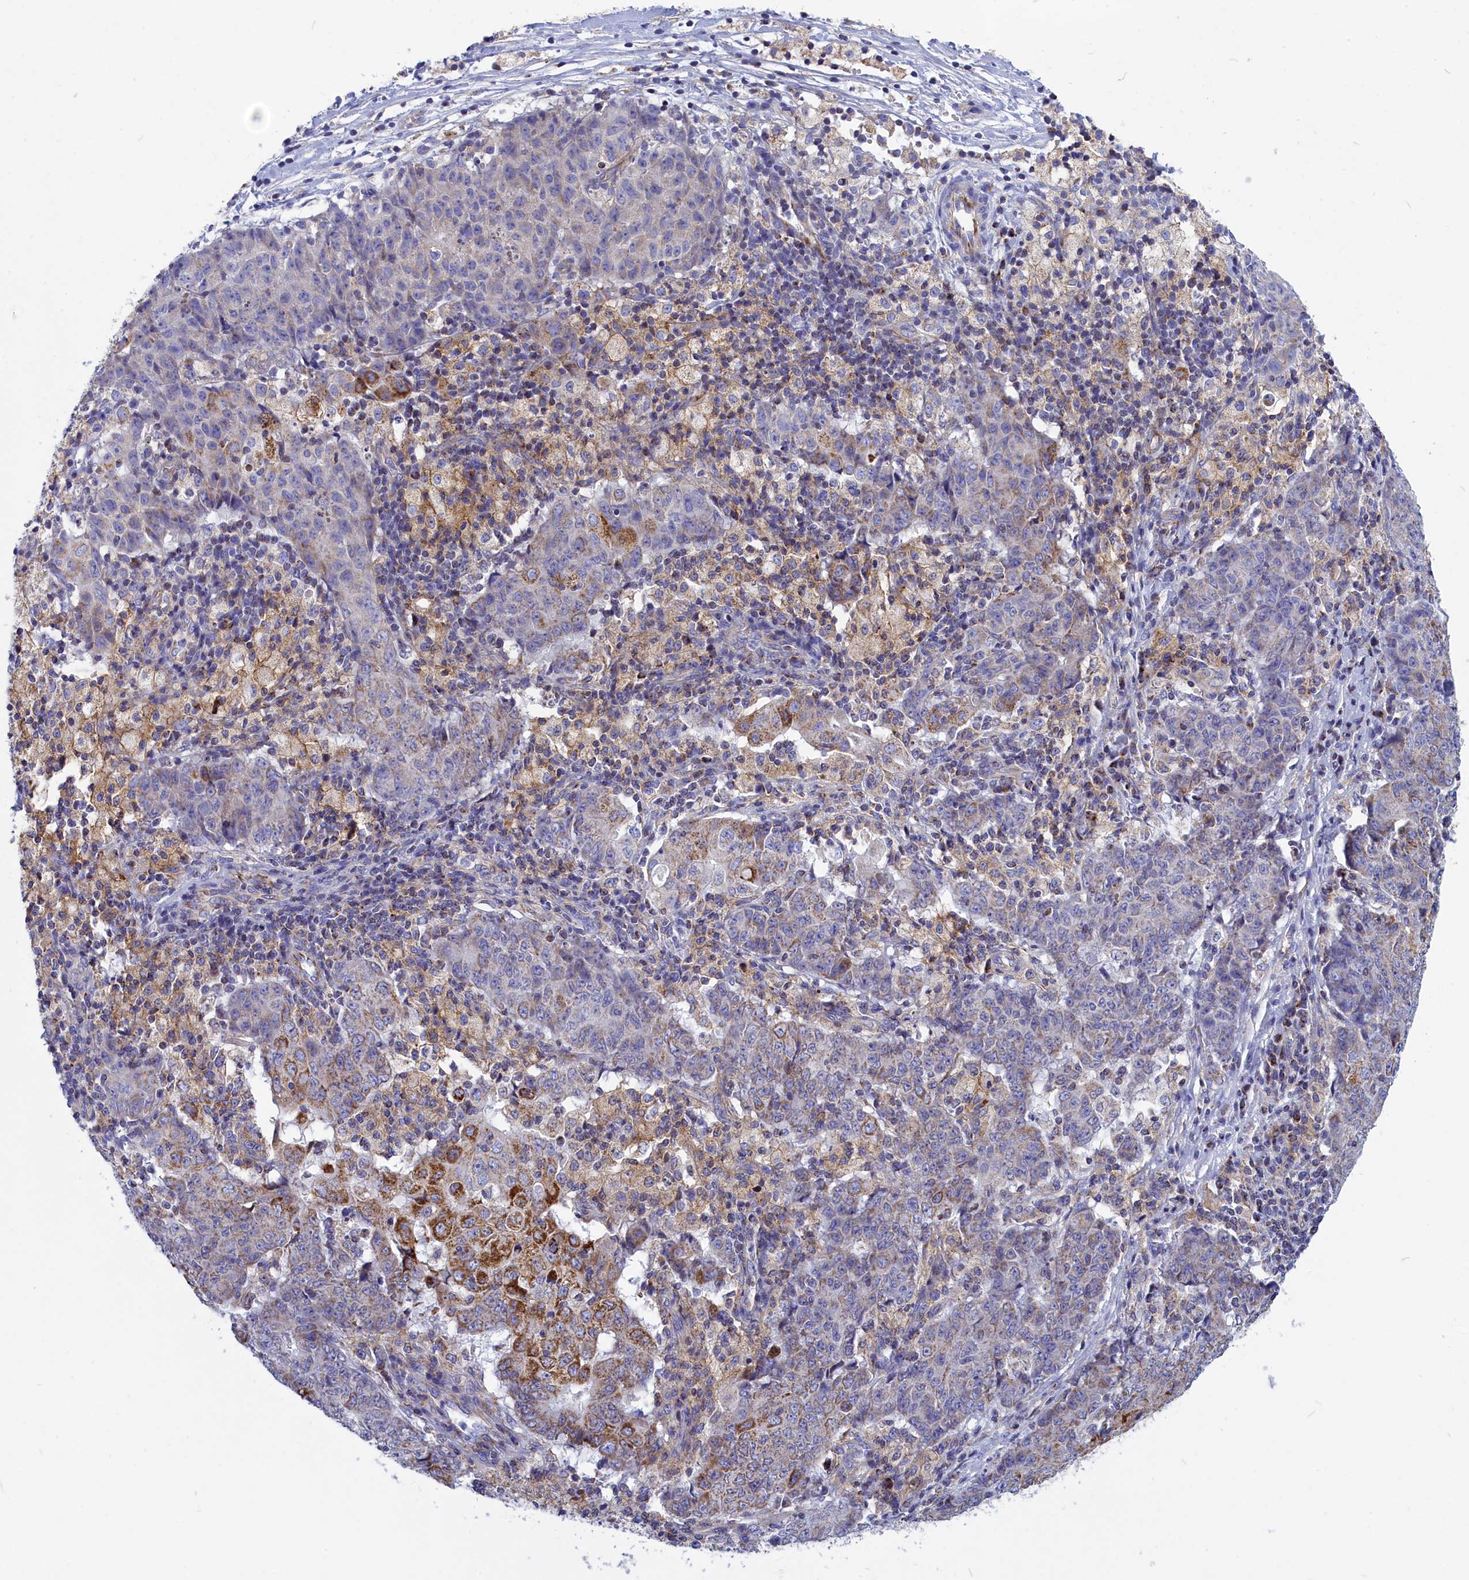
{"staining": {"intensity": "strong", "quantity": "<25%", "location": "cytoplasmic/membranous"}, "tissue": "ovarian cancer", "cell_type": "Tumor cells", "image_type": "cancer", "snomed": [{"axis": "morphology", "description": "Carcinoma, endometroid"}, {"axis": "topography", "description": "Ovary"}], "caption": "Protein analysis of endometroid carcinoma (ovarian) tissue displays strong cytoplasmic/membranous staining in approximately <25% of tumor cells. (DAB (3,3'-diaminobenzidine) IHC, brown staining for protein, blue staining for nuclei).", "gene": "CCRL2", "patient": {"sex": "female", "age": 42}}